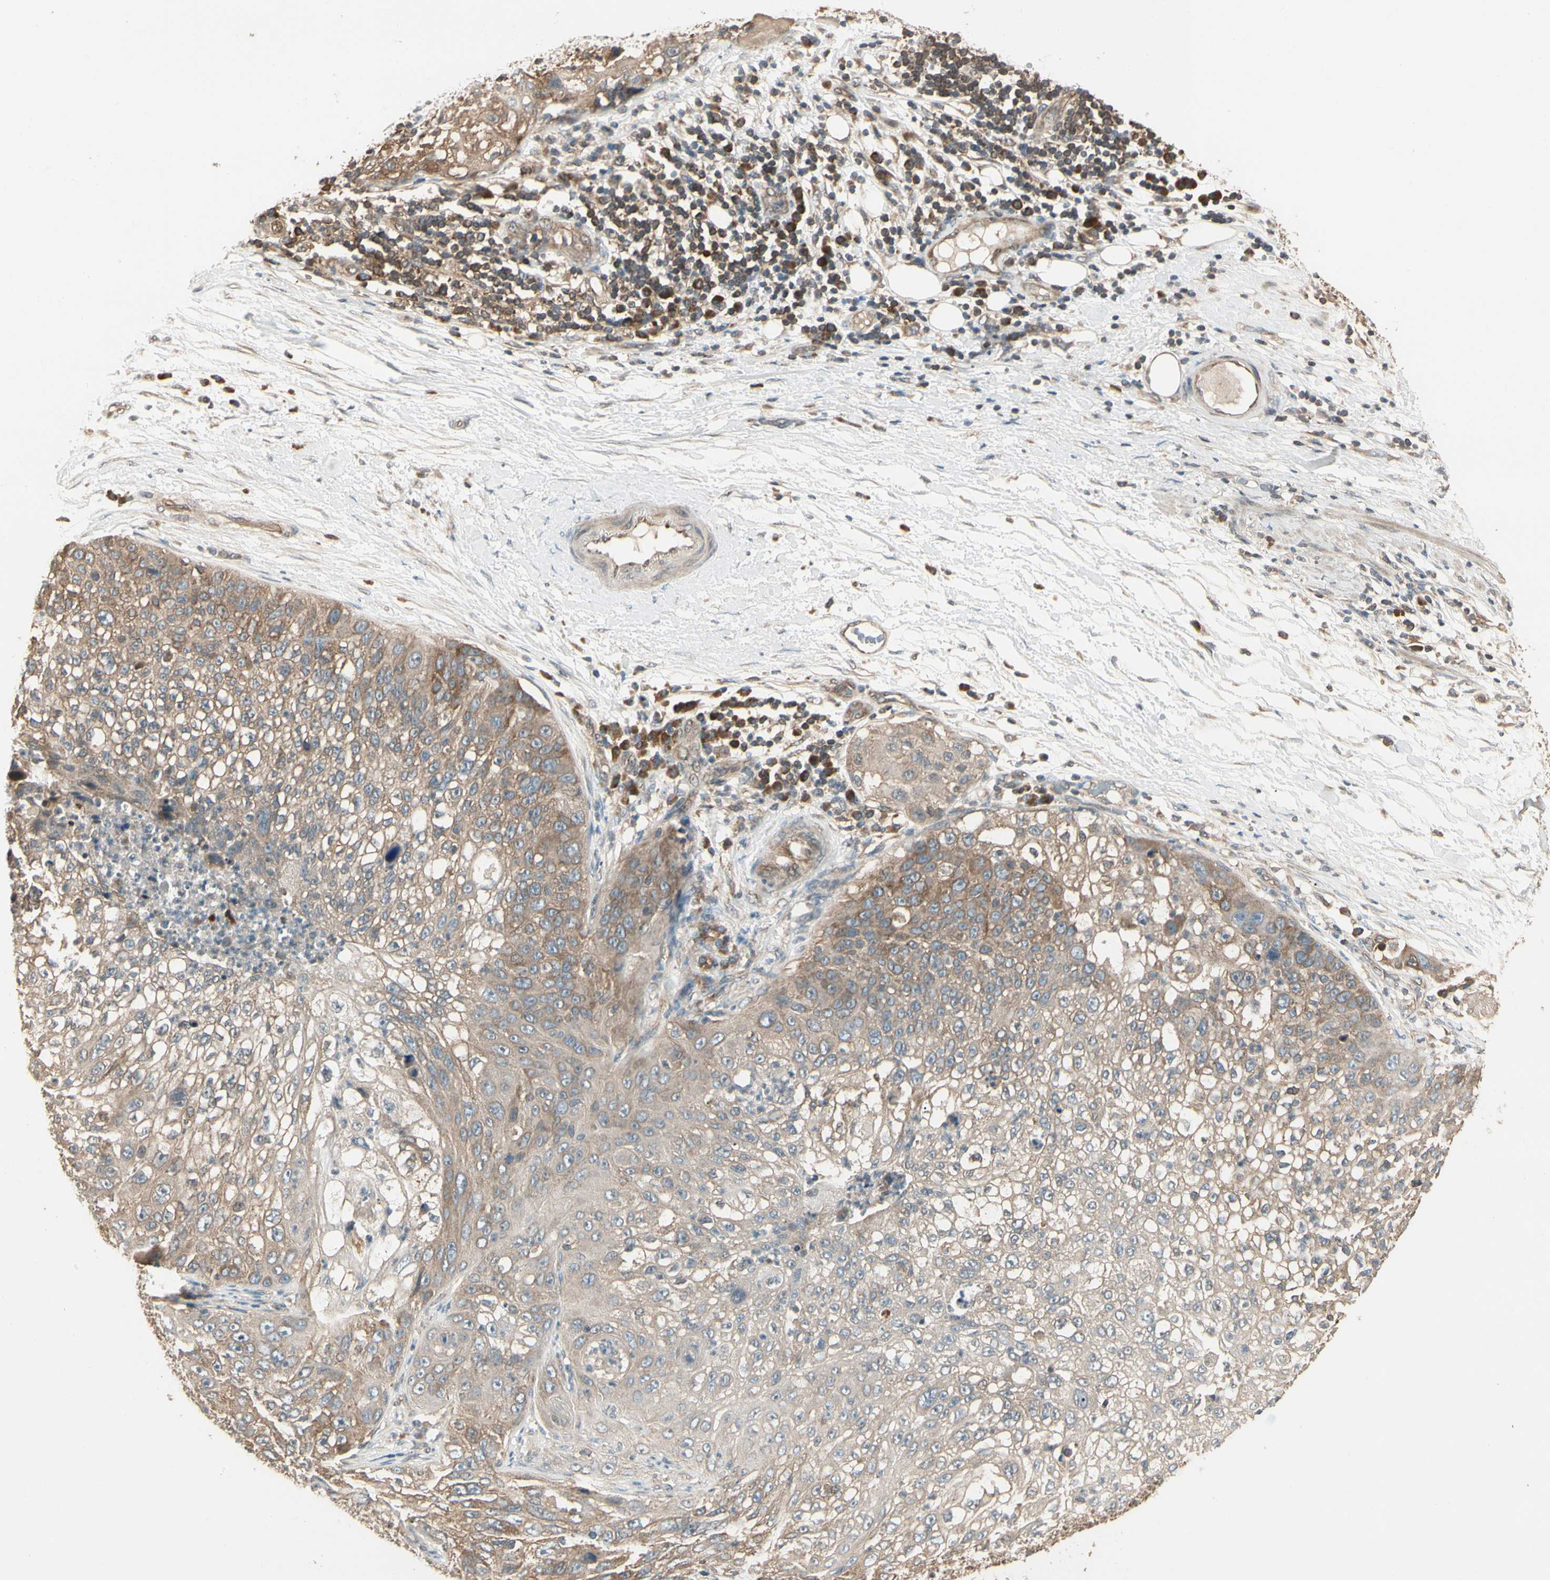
{"staining": {"intensity": "moderate", "quantity": ">75%", "location": "cytoplasmic/membranous"}, "tissue": "lung cancer", "cell_type": "Tumor cells", "image_type": "cancer", "snomed": [{"axis": "morphology", "description": "Inflammation, NOS"}, {"axis": "morphology", "description": "Squamous cell carcinoma, NOS"}, {"axis": "topography", "description": "Lymph node"}, {"axis": "topography", "description": "Soft tissue"}, {"axis": "topography", "description": "Lung"}], "caption": "This histopathology image exhibits immunohistochemistry staining of lung cancer, with medium moderate cytoplasmic/membranous expression in approximately >75% of tumor cells.", "gene": "CCT7", "patient": {"sex": "male", "age": 66}}